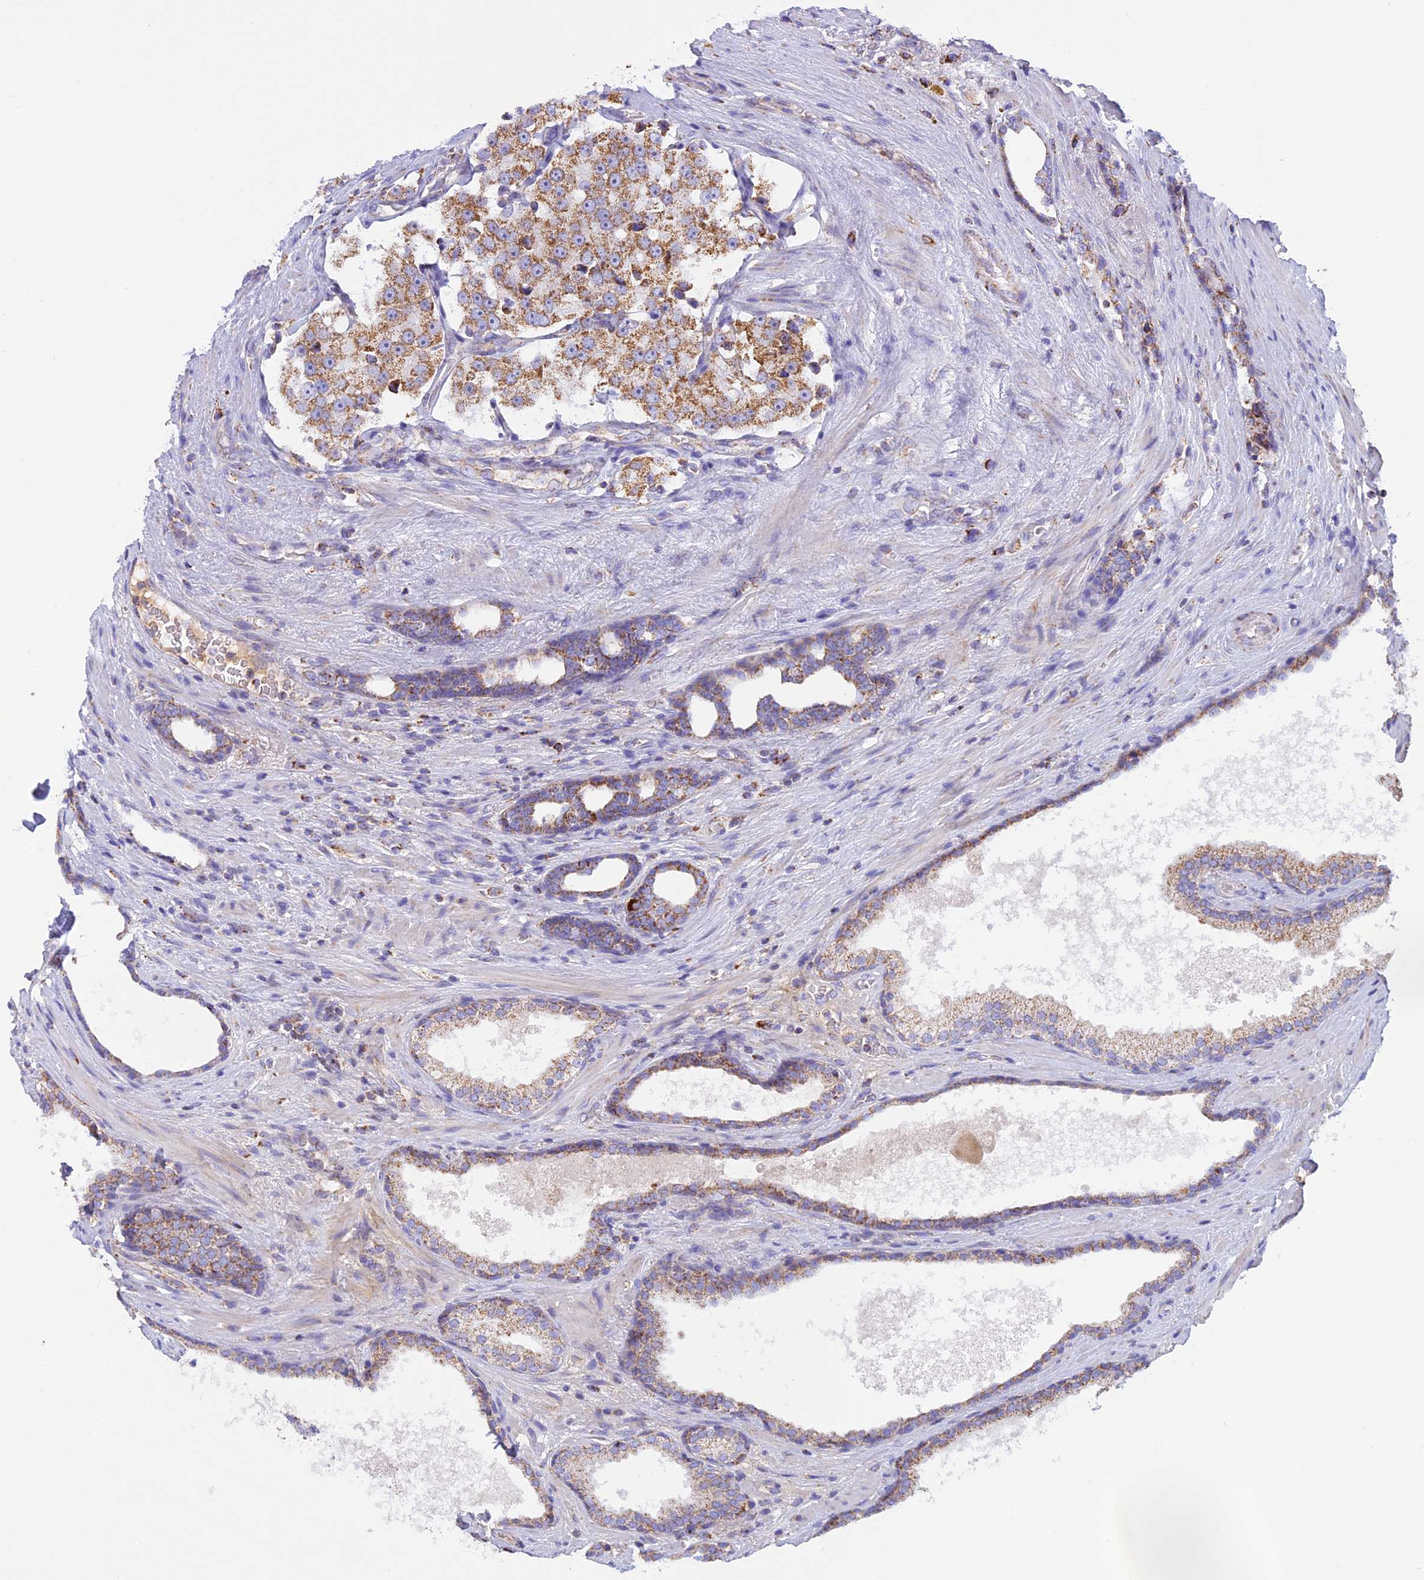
{"staining": {"intensity": "moderate", "quantity": ">75%", "location": "cytoplasmic/membranous"}, "tissue": "prostate cancer", "cell_type": "Tumor cells", "image_type": "cancer", "snomed": [{"axis": "morphology", "description": "Adenocarcinoma, High grade"}, {"axis": "topography", "description": "Prostate"}], "caption": "IHC of prostate cancer exhibits medium levels of moderate cytoplasmic/membranous staining in about >75% of tumor cells. The staining was performed using DAB to visualize the protein expression in brown, while the nuclei were stained in blue with hematoxylin (Magnification: 20x).", "gene": "KCNG1", "patient": {"sex": "male", "age": 70}}